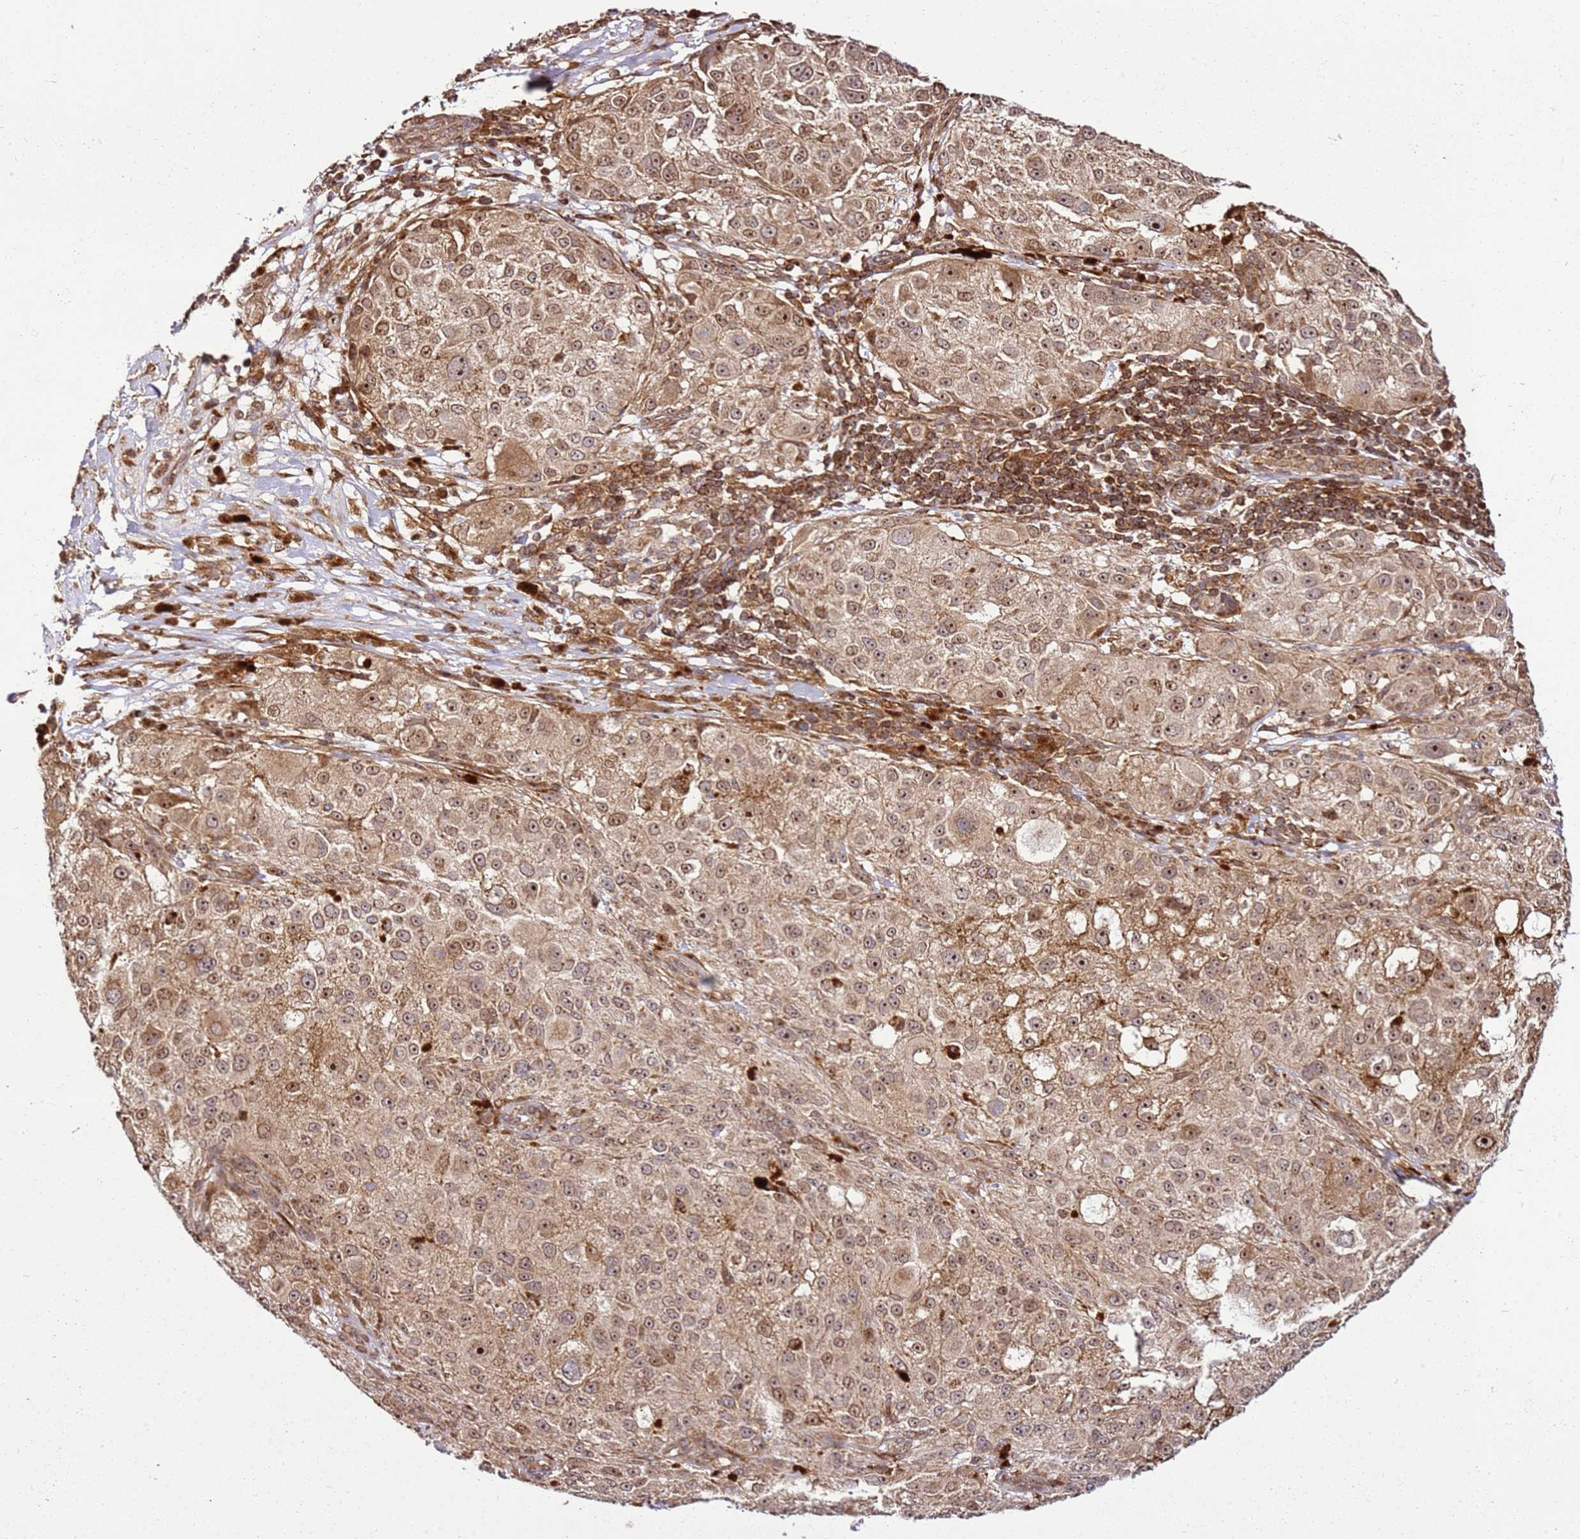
{"staining": {"intensity": "moderate", "quantity": ">75%", "location": "cytoplasmic/membranous,nuclear"}, "tissue": "melanoma", "cell_type": "Tumor cells", "image_type": "cancer", "snomed": [{"axis": "morphology", "description": "Necrosis, NOS"}, {"axis": "morphology", "description": "Malignant melanoma, NOS"}, {"axis": "topography", "description": "Skin"}], "caption": "Malignant melanoma stained with a brown dye displays moderate cytoplasmic/membranous and nuclear positive positivity in approximately >75% of tumor cells.", "gene": "RASA3", "patient": {"sex": "female", "age": 87}}